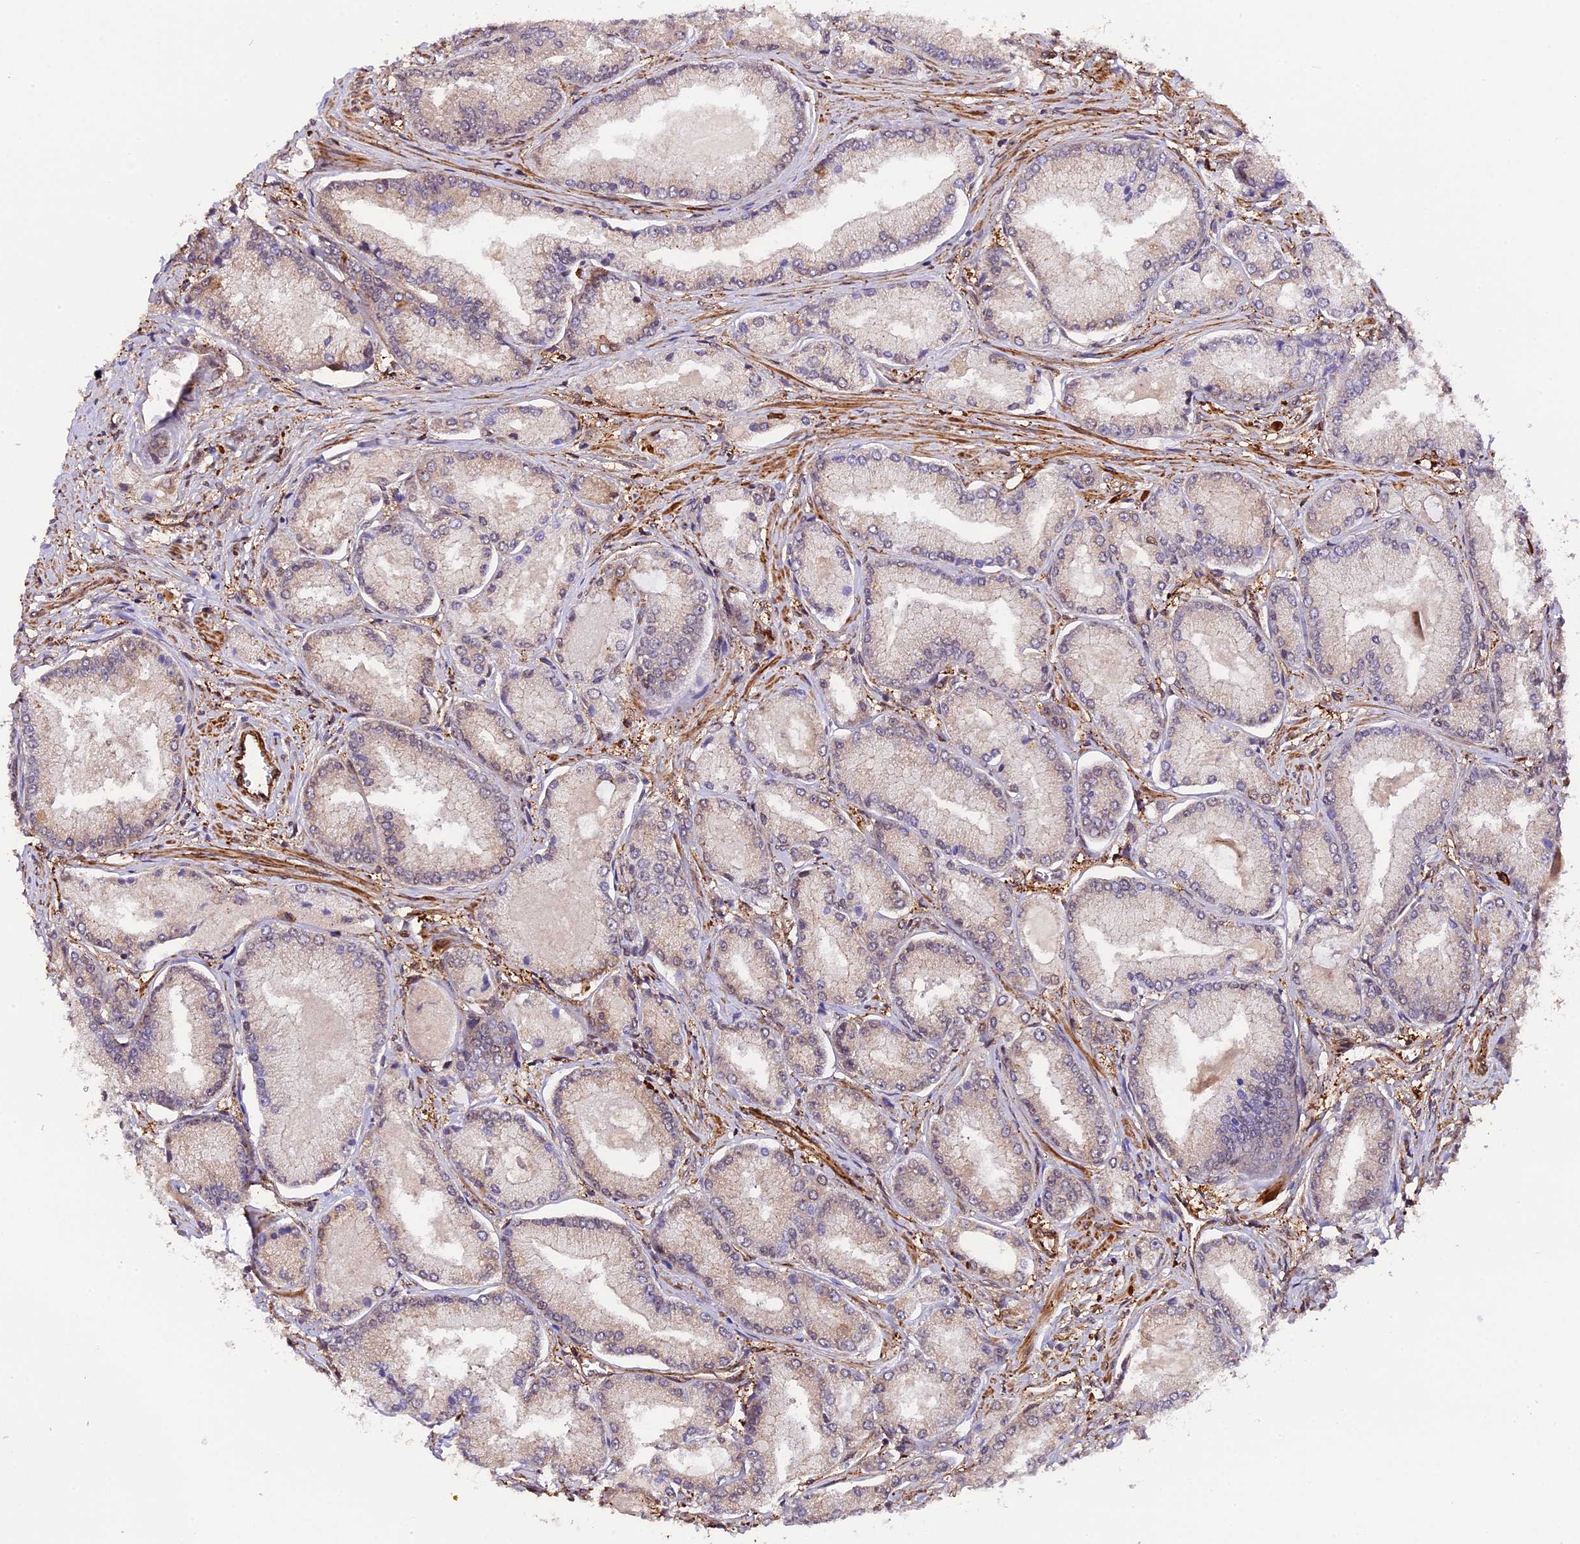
{"staining": {"intensity": "negative", "quantity": "none", "location": "none"}, "tissue": "prostate cancer", "cell_type": "Tumor cells", "image_type": "cancer", "snomed": [{"axis": "morphology", "description": "Adenocarcinoma, Low grade"}, {"axis": "topography", "description": "Prostate"}], "caption": "Protein analysis of low-grade adenocarcinoma (prostate) displays no significant positivity in tumor cells. Brightfield microscopy of immunohistochemistry (IHC) stained with DAB (3,3'-diaminobenzidine) (brown) and hematoxylin (blue), captured at high magnification.", "gene": "HERPUD1", "patient": {"sex": "male", "age": 74}}